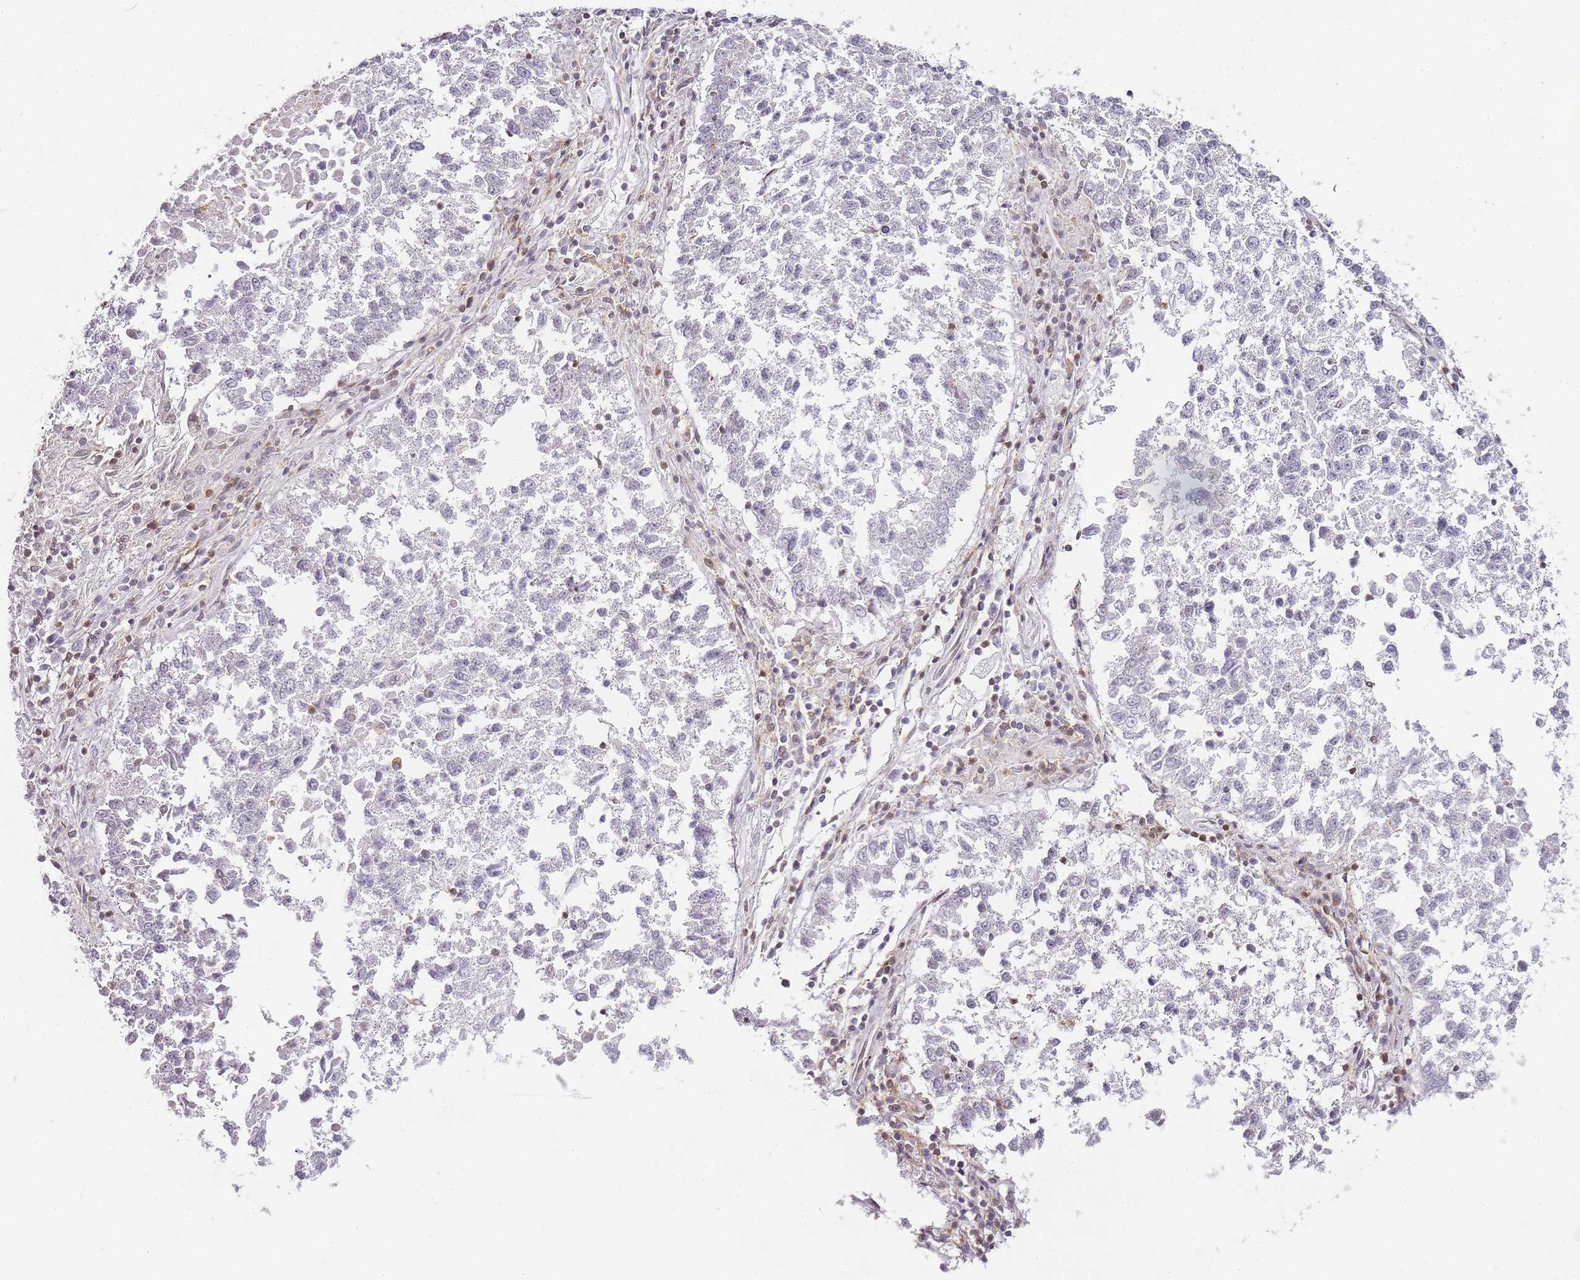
{"staining": {"intensity": "negative", "quantity": "none", "location": "none"}, "tissue": "lung cancer", "cell_type": "Tumor cells", "image_type": "cancer", "snomed": [{"axis": "morphology", "description": "Squamous cell carcinoma, NOS"}, {"axis": "topography", "description": "Lung"}], "caption": "Lung squamous cell carcinoma was stained to show a protein in brown. There is no significant expression in tumor cells.", "gene": "JAKMIP1", "patient": {"sex": "male", "age": 73}}